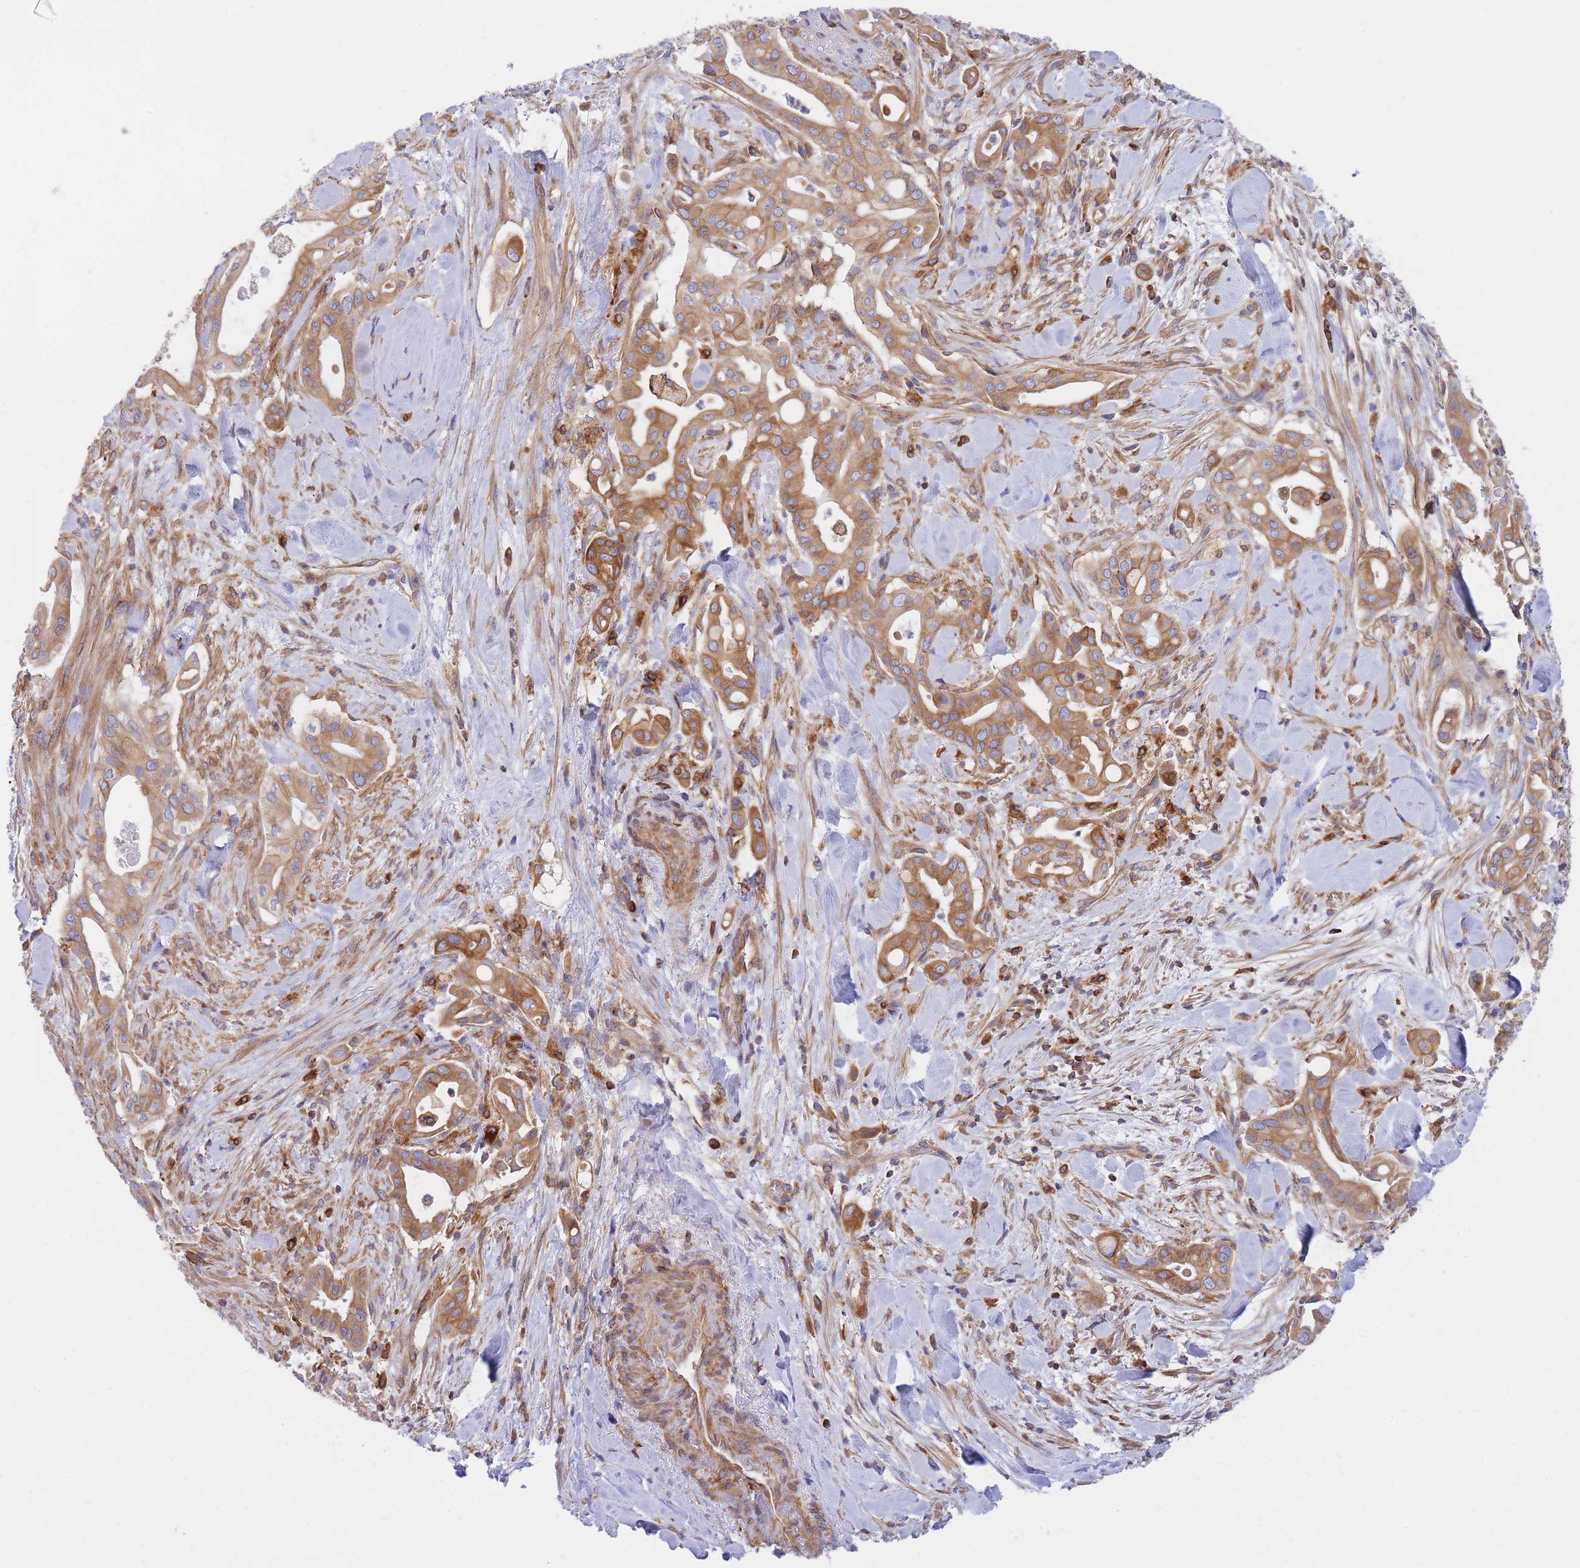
{"staining": {"intensity": "moderate", "quantity": ">75%", "location": "cytoplasmic/membranous"}, "tissue": "liver cancer", "cell_type": "Tumor cells", "image_type": "cancer", "snomed": [{"axis": "morphology", "description": "Cholangiocarcinoma"}, {"axis": "topography", "description": "Liver"}], "caption": "A medium amount of moderate cytoplasmic/membranous expression is present in approximately >75% of tumor cells in liver cancer (cholangiocarcinoma) tissue.", "gene": "REM1", "patient": {"sex": "female", "age": 68}}